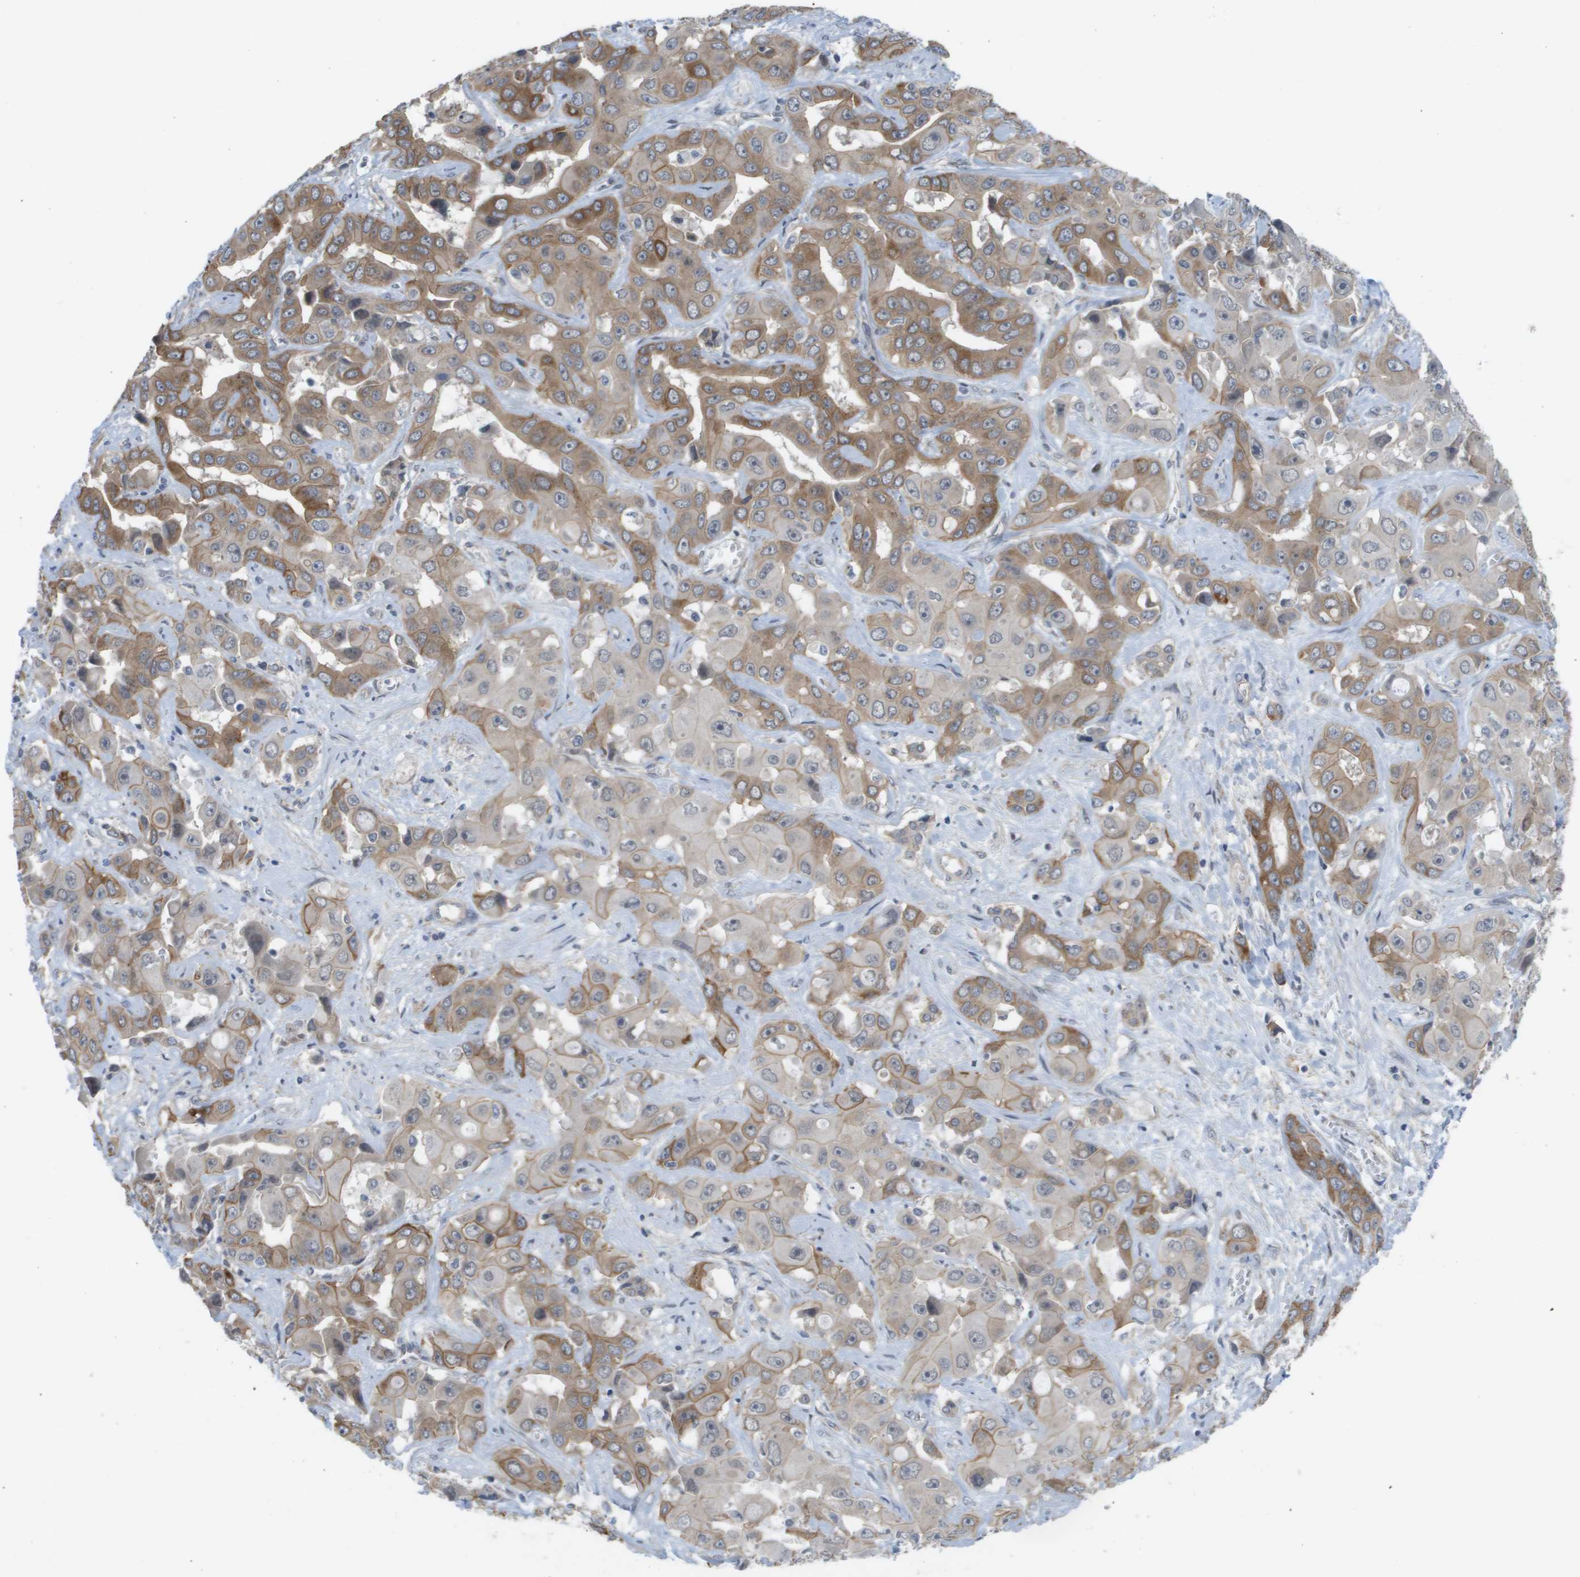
{"staining": {"intensity": "moderate", "quantity": ">75%", "location": "cytoplasmic/membranous"}, "tissue": "liver cancer", "cell_type": "Tumor cells", "image_type": "cancer", "snomed": [{"axis": "morphology", "description": "Cholangiocarcinoma"}, {"axis": "topography", "description": "Liver"}], "caption": "Brown immunohistochemical staining in human liver cancer (cholangiocarcinoma) reveals moderate cytoplasmic/membranous positivity in approximately >75% of tumor cells. (brown staining indicates protein expression, while blue staining denotes nuclei).", "gene": "MTARC2", "patient": {"sex": "female", "age": 52}}